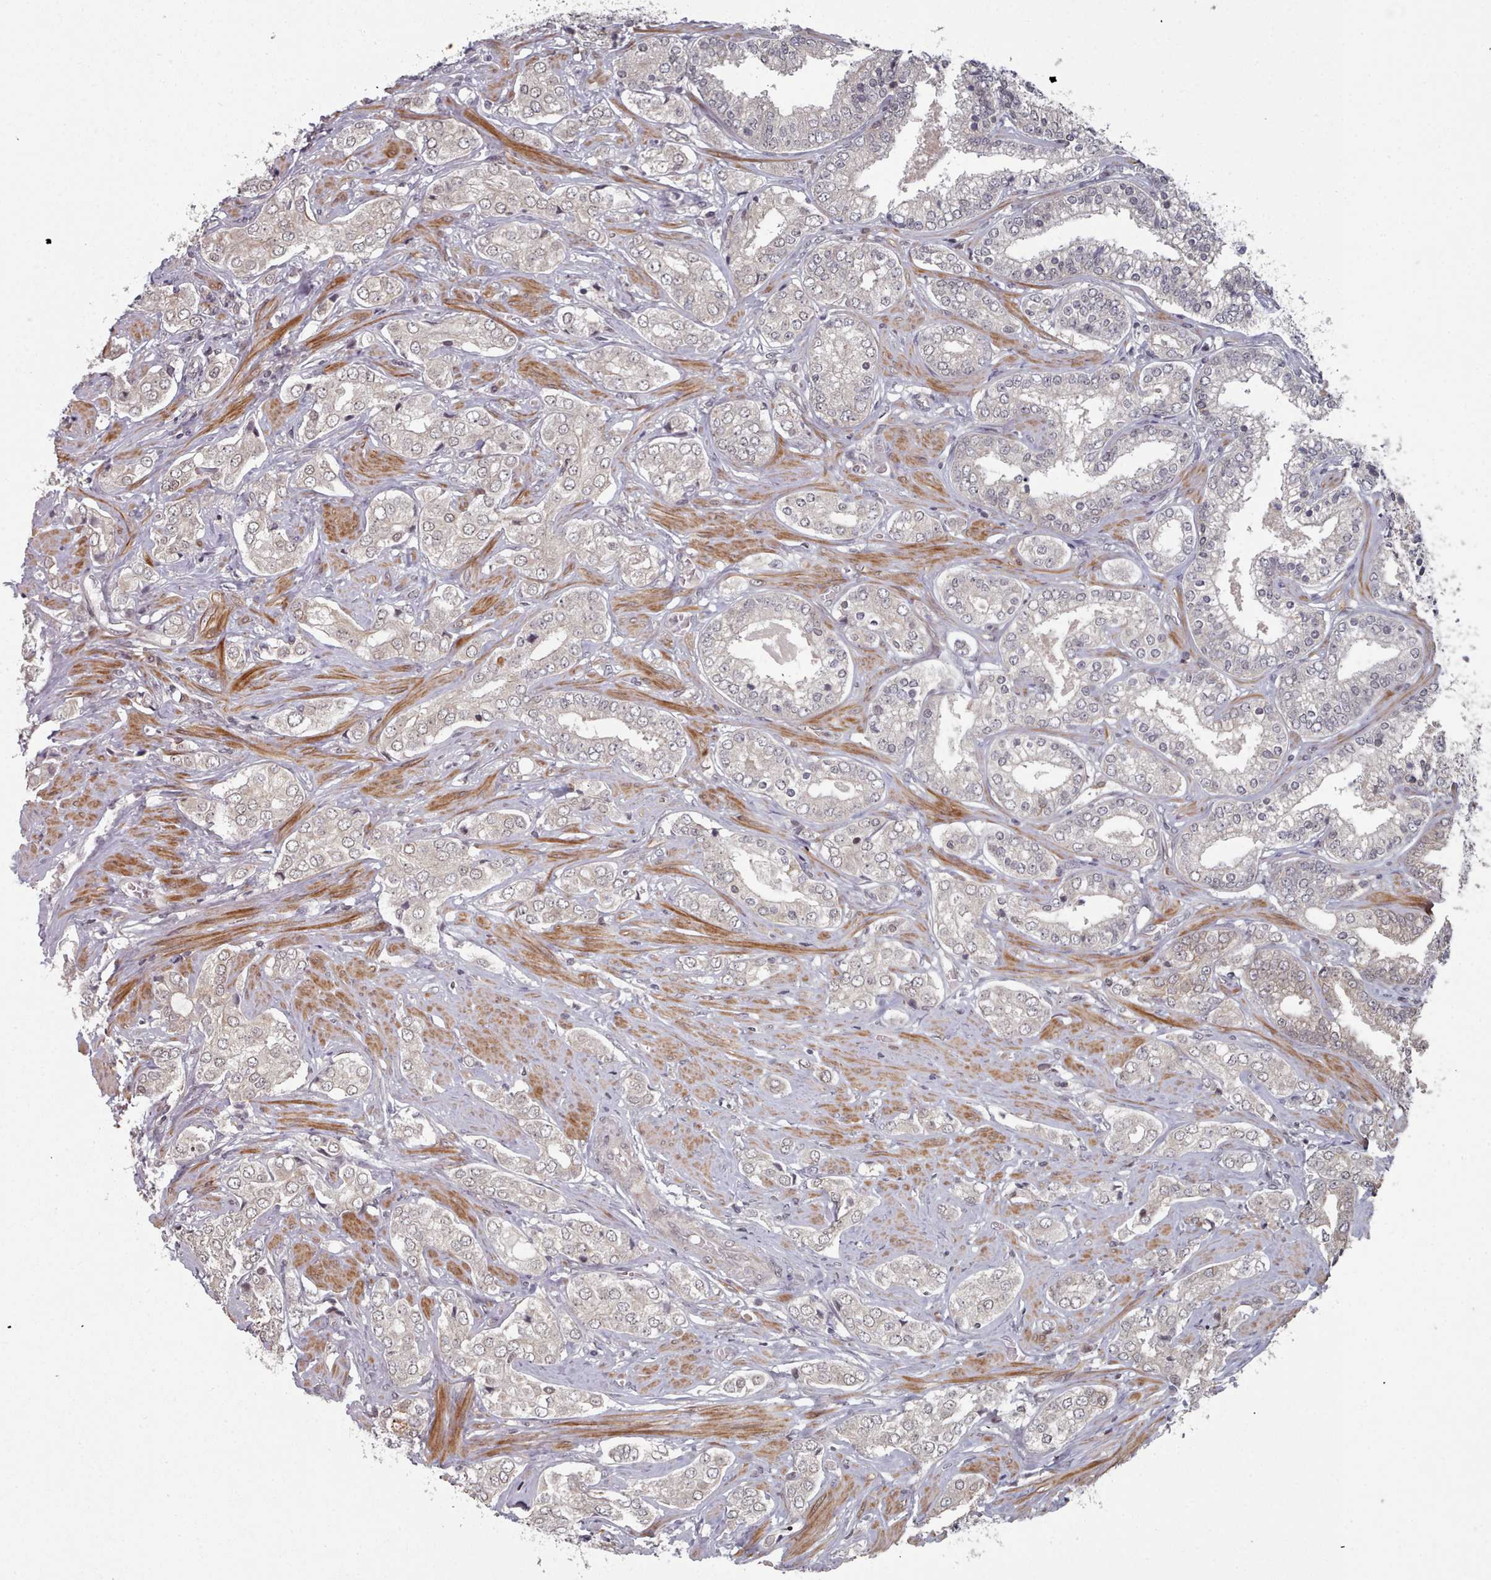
{"staining": {"intensity": "negative", "quantity": "none", "location": "none"}, "tissue": "prostate cancer", "cell_type": "Tumor cells", "image_type": "cancer", "snomed": [{"axis": "morphology", "description": "Adenocarcinoma, High grade"}, {"axis": "topography", "description": "Prostate"}], "caption": "IHC micrograph of neoplastic tissue: adenocarcinoma (high-grade) (prostate) stained with DAB exhibits no significant protein expression in tumor cells. The staining was performed using DAB (3,3'-diaminobenzidine) to visualize the protein expression in brown, while the nuclei were stained in blue with hematoxylin (Magnification: 20x).", "gene": "HYAL3", "patient": {"sex": "male", "age": 71}}